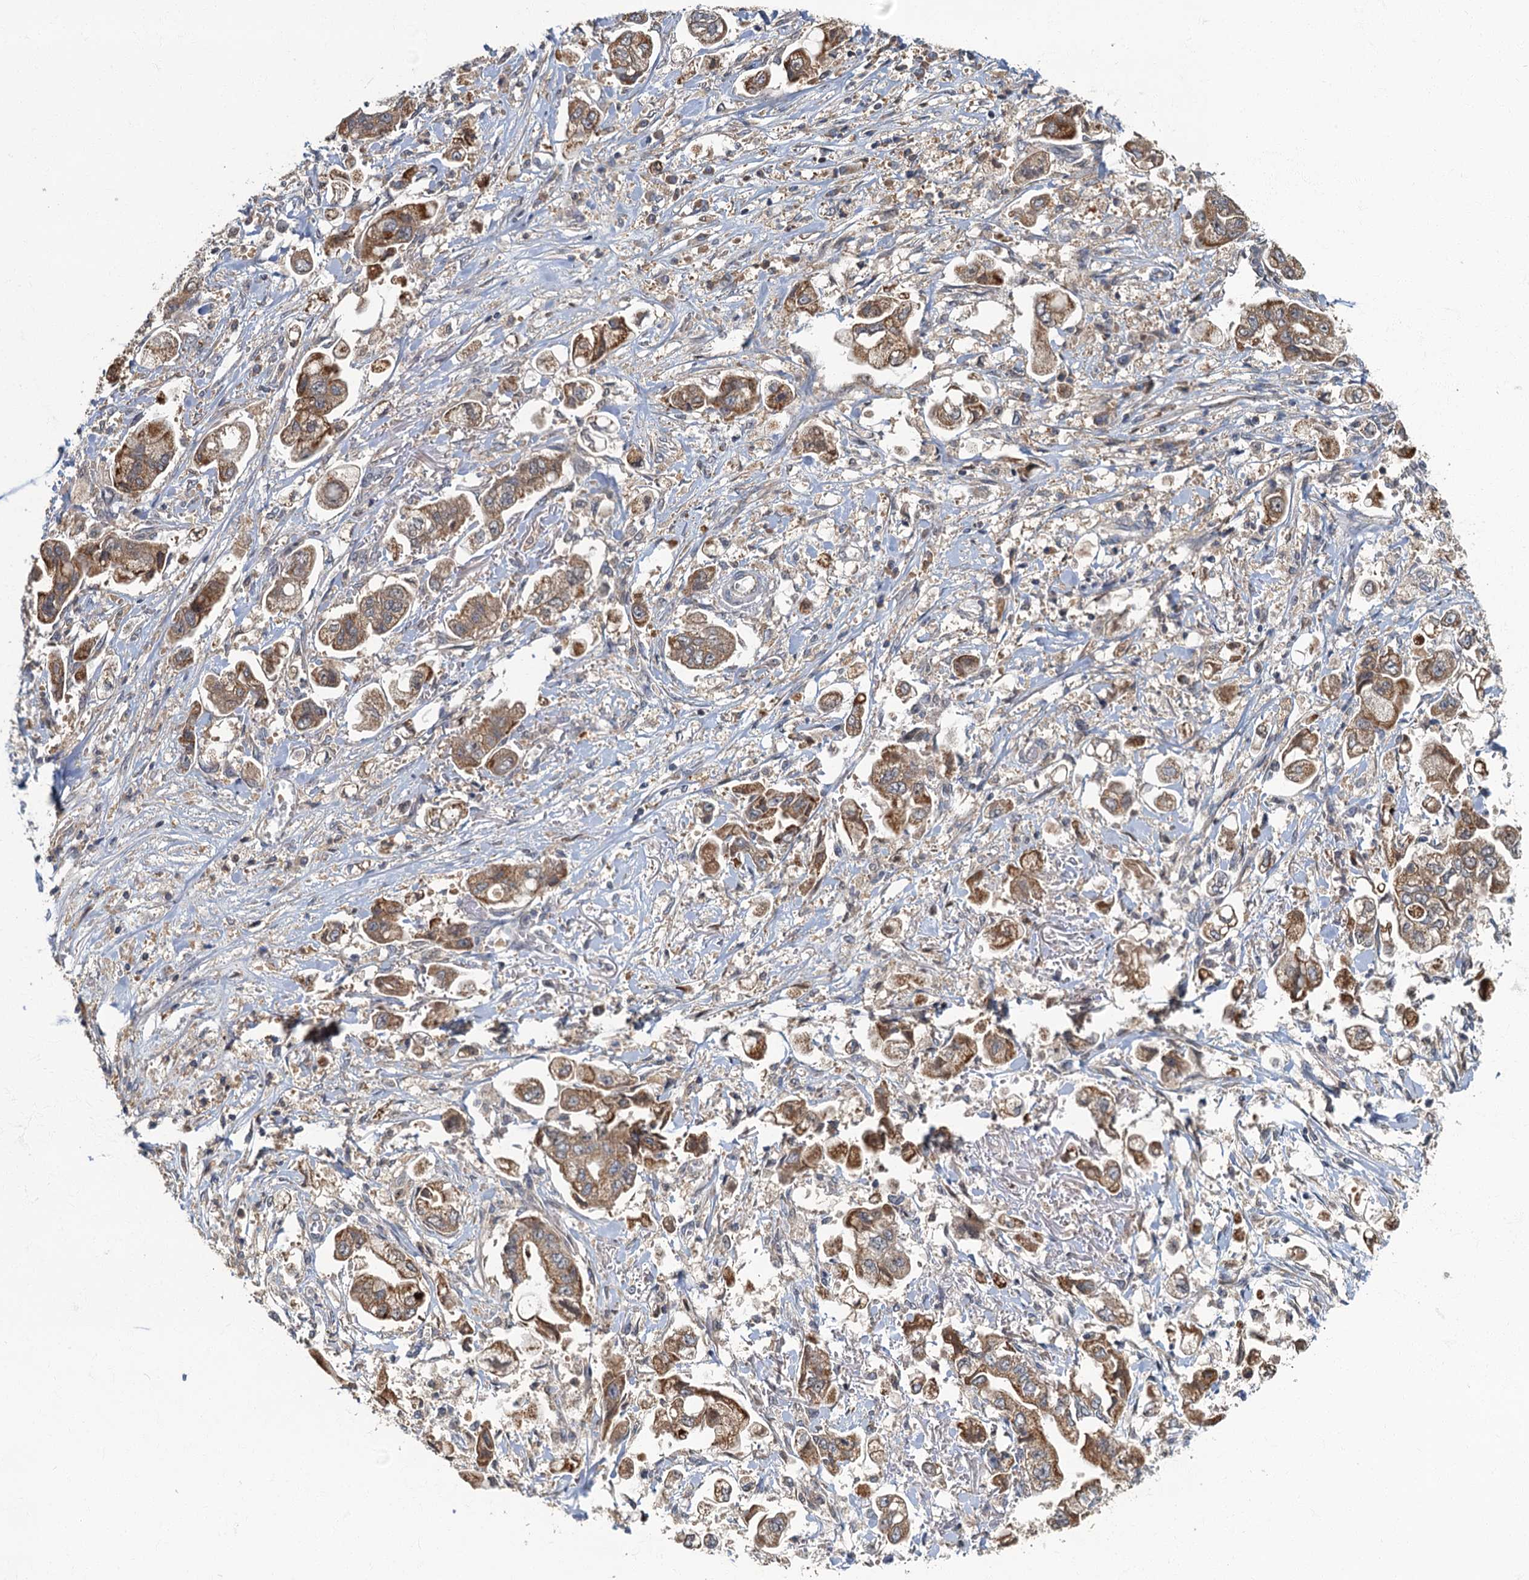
{"staining": {"intensity": "moderate", "quantity": ">75%", "location": "cytoplasmic/membranous"}, "tissue": "stomach cancer", "cell_type": "Tumor cells", "image_type": "cancer", "snomed": [{"axis": "morphology", "description": "Adenocarcinoma, NOS"}, {"axis": "topography", "description": "Stomach"}], "caption": "Protein expression analysis of human stomach adenocarcinoma reveals moderate cytoplasmic/membranous staining in about >75% of tumor cells.", "gene": "WDCP", "patient": {"sex": "male", "age": 62}}